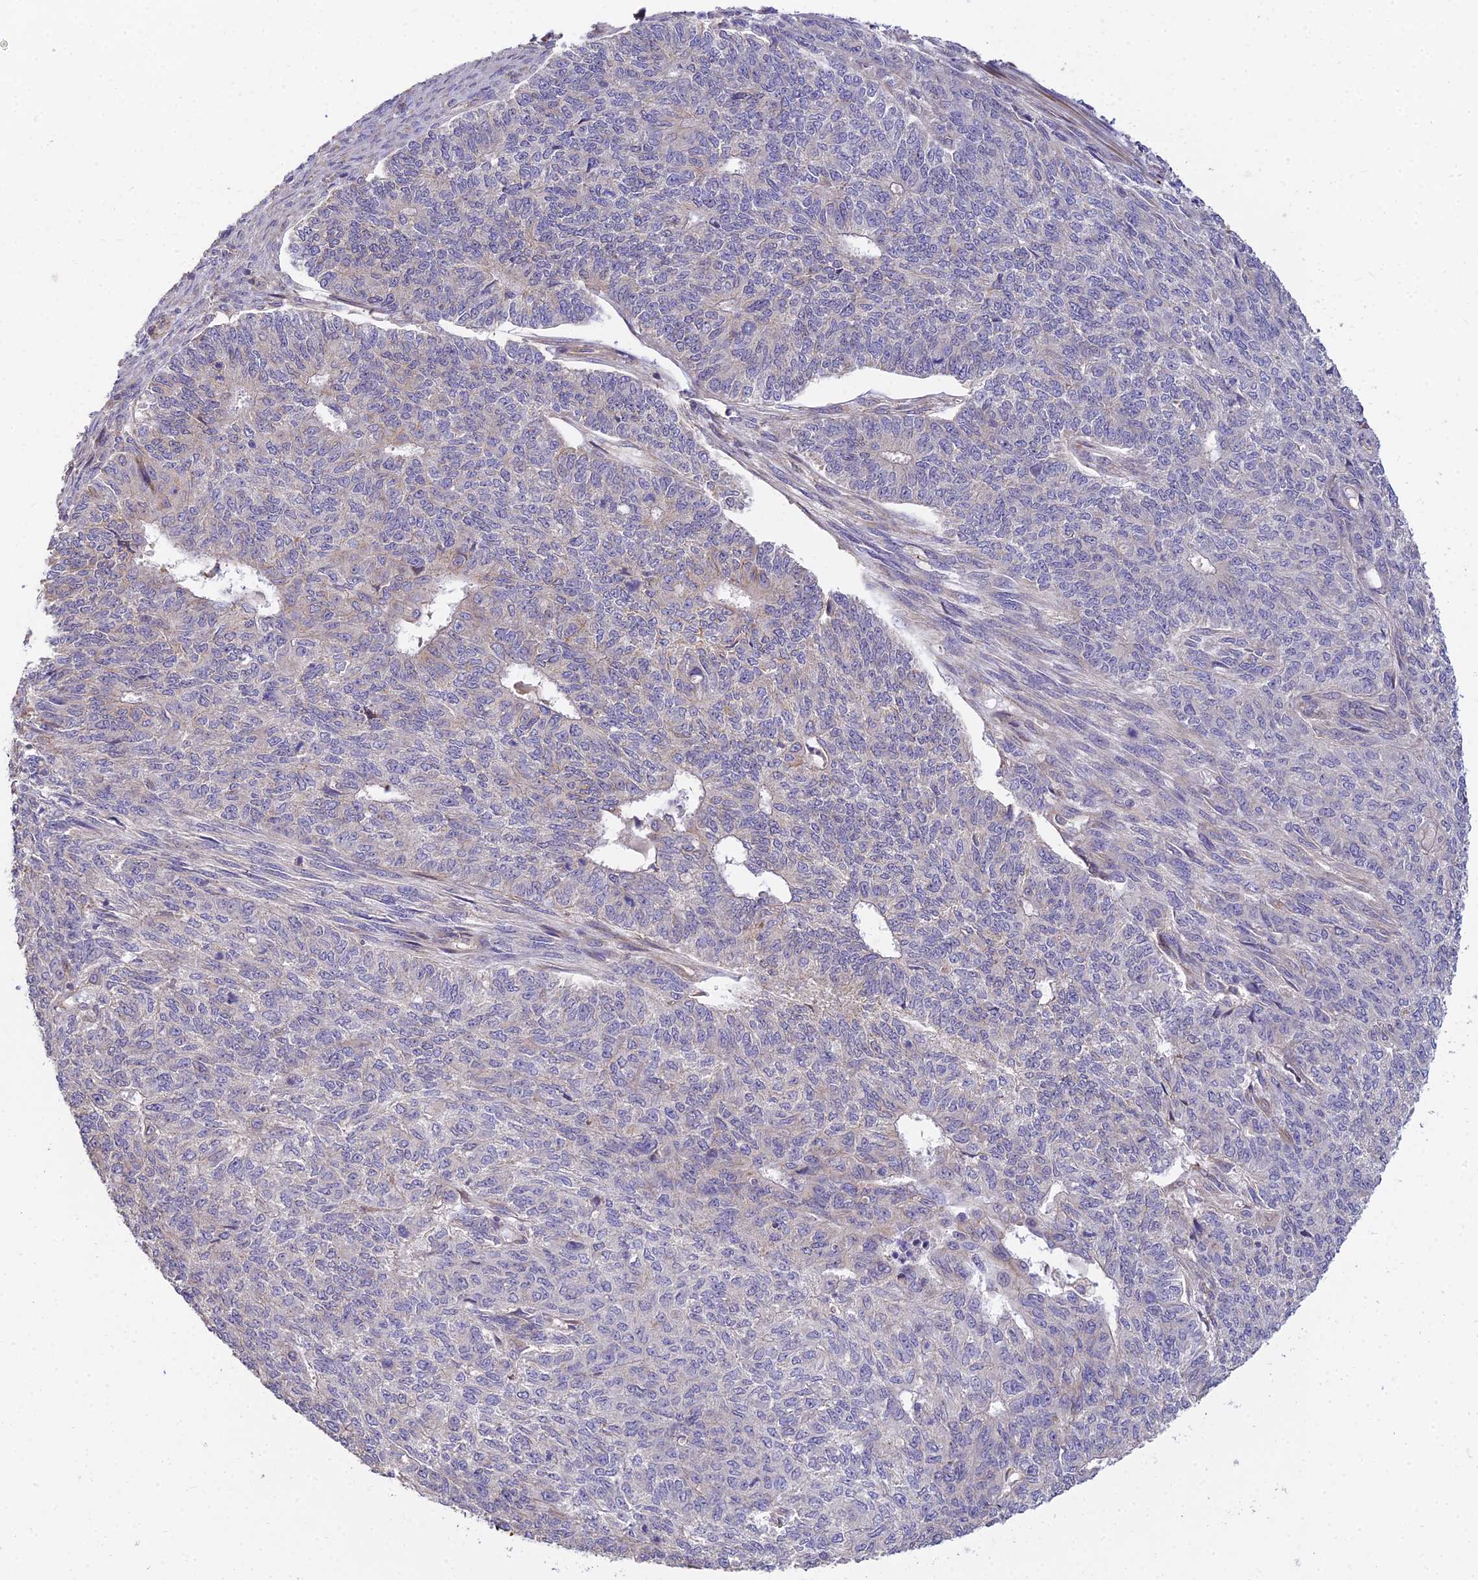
{"staining": {"intensity": "negative", "quantity": "none", "location": "none"}, "tissue": "endometrial cancer", "cell_type": "Tumor cells", "image_type": "cancer", "snomed": [{"axis": "morphology", "description": "Adenocarcinoma, NOS"}, {"axis": "topography", "description": "Endometrium"}], "caption": "Endometrial adenocarcinoma stained for a protein using IHC demonstrates no expression tumor cells.", "gene": "ARL8B", "patient": {"sex": "female", "age": 32}}